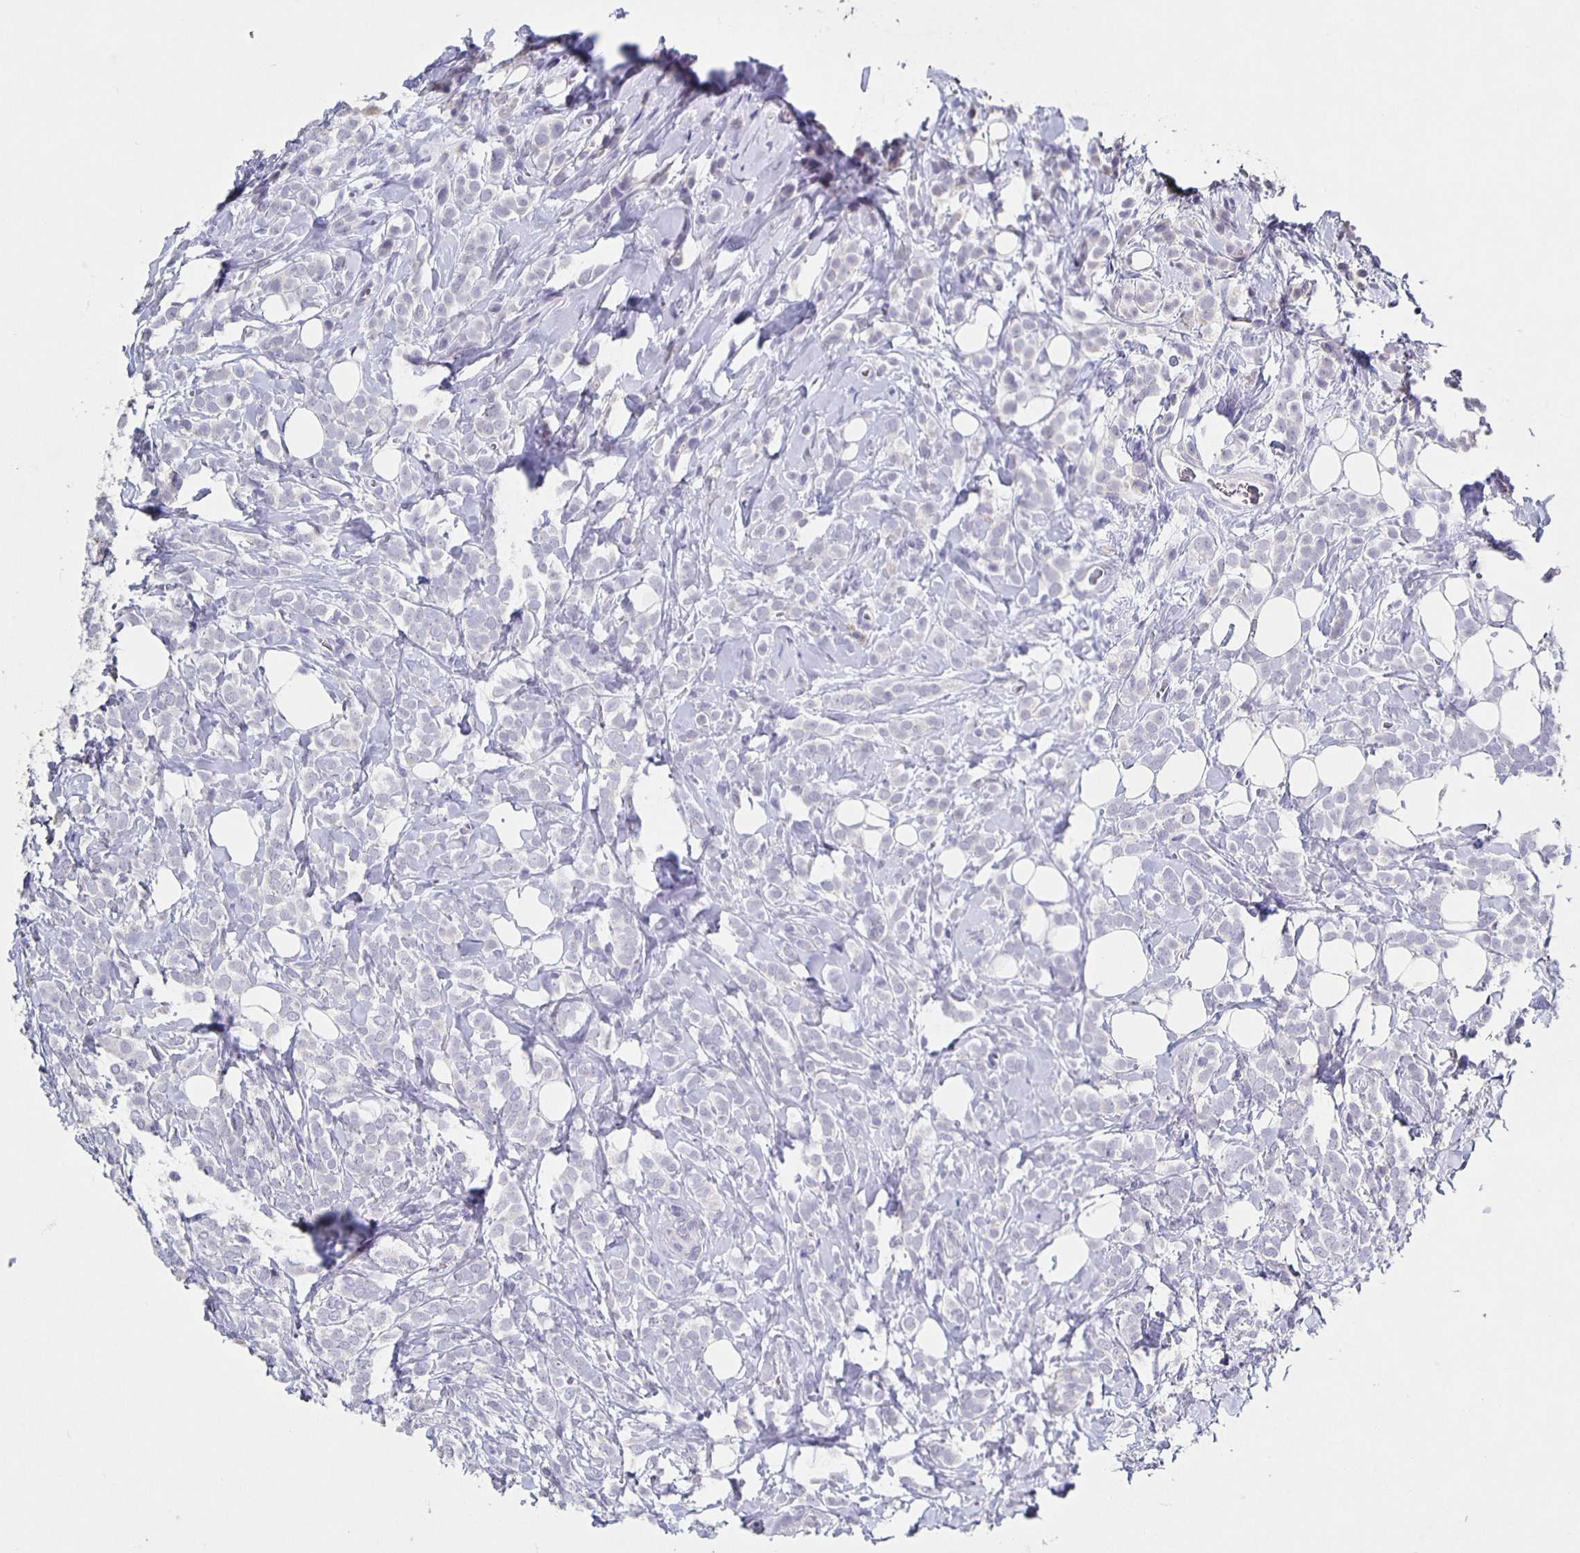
{"staining": {"intensity": "negative", "quantity": "none", "location": "none"}, "tissue": "breast cancer", "cell_type": "Tumor cells", "image_type": "cancer", "snomed": [{"axis": "morphology", "description": "Lobular carcinoma"}, {"axis": "topography", "description": "Breast"}], "caption": "High magnification brightfield microscopy of breast cancer (lobular carcinoma) stained with DAB (3,3'-diaminobenzidine) (brown) and counterstained with hematoxylin (blue): tumor cells show no significant expression.", "gene": "CARNS1", "patient": {"sex": "female", "age": 49}}